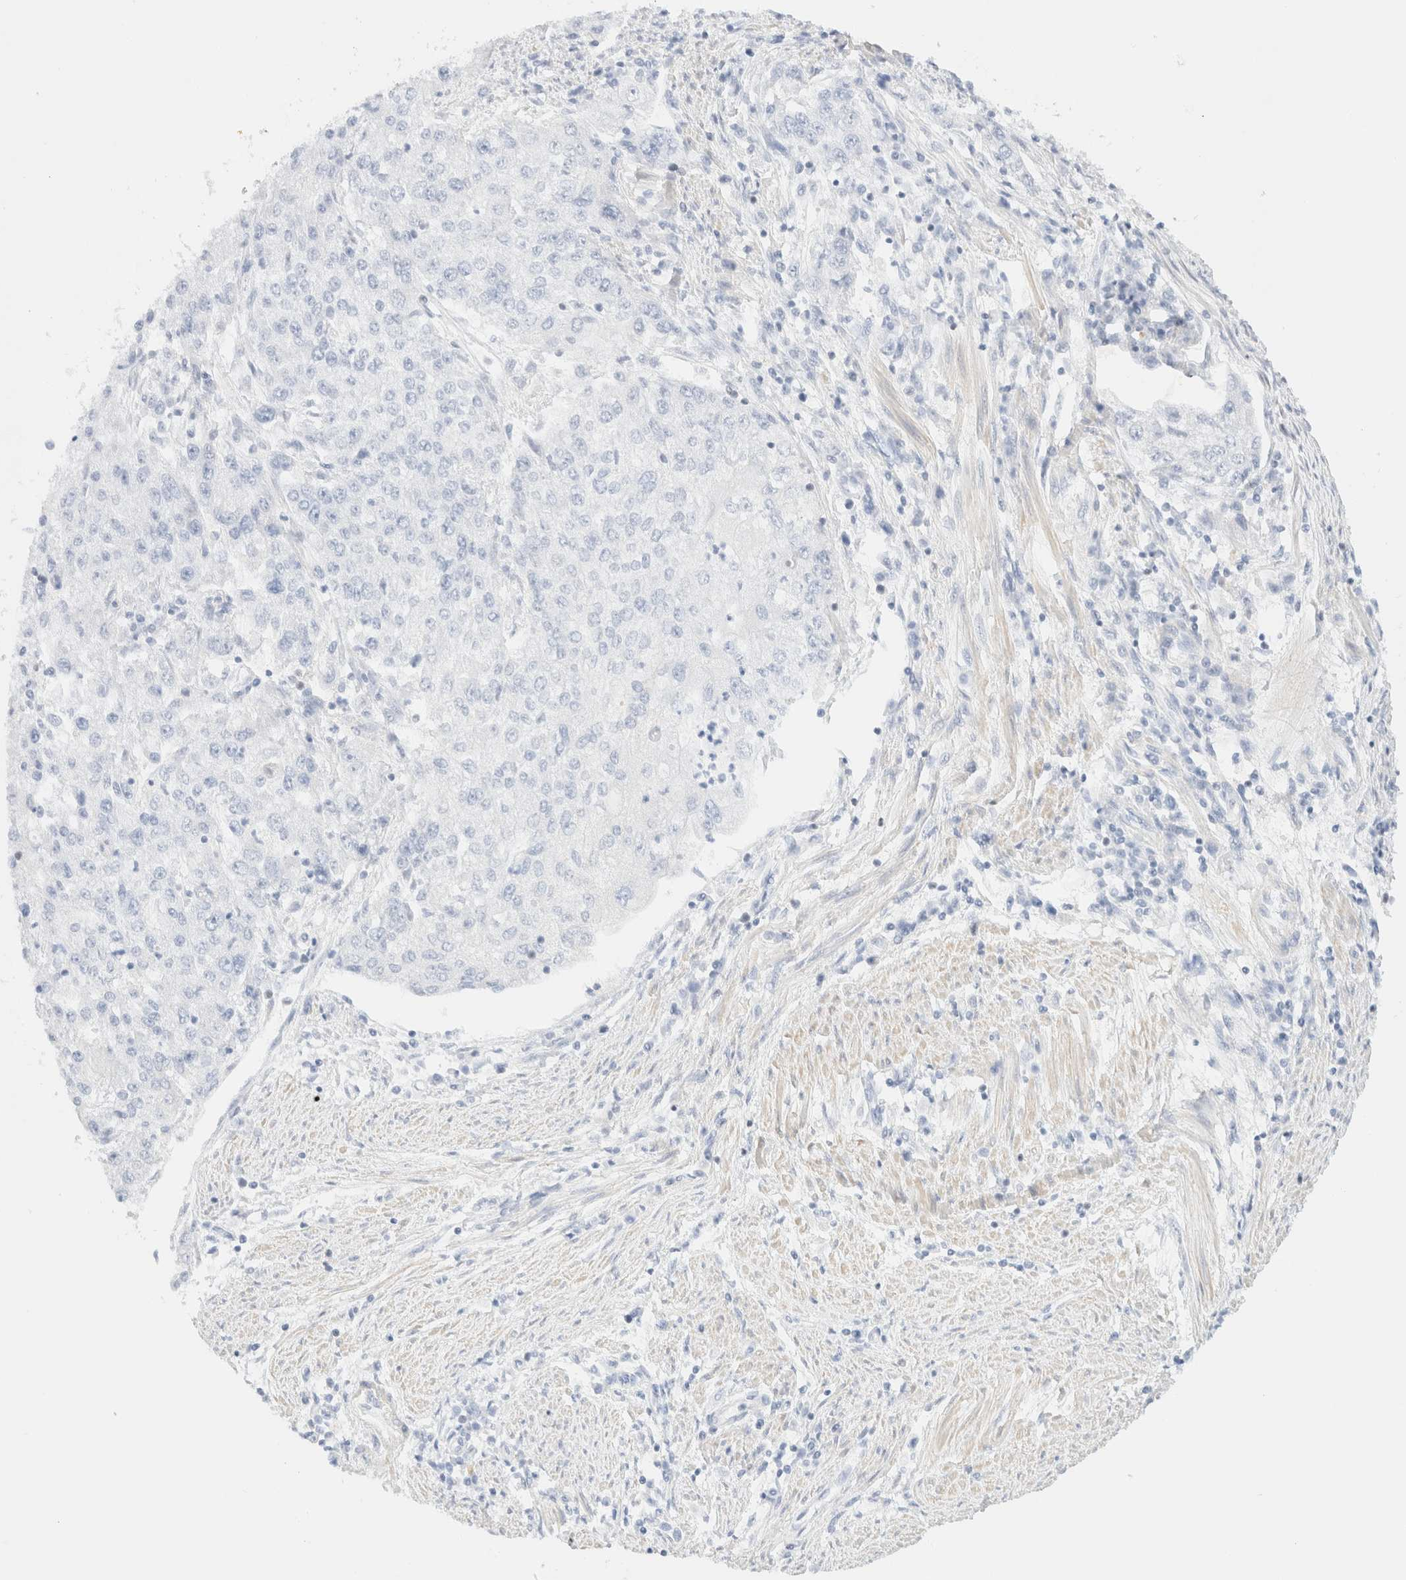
{"staining": {"intensity": "negative", "quantity": "none", "location": "none"}, "tissue": "endometrial cancer", "cell_type": "Tumor cells", "image_type": "cancer", "snomed": [{"axis": "morphology", "description": "Adenocarcinoma, NOS"}, {"axis": "topography", "description": "Endometrium"}], "caption": "This histopathology image is of endometrial cancer stained with immunohistochemistry (IHC) to label a protein in brown with the nuclei are counter-stained blue. There is no staining in tumor cells. (DAB (3,3'-diaminobenzidine) immunohistochemistry (IHC) with hematoxylin counter stain).", "gene": "IKZF3", "patient": {"sex": "female", "age": 49}}